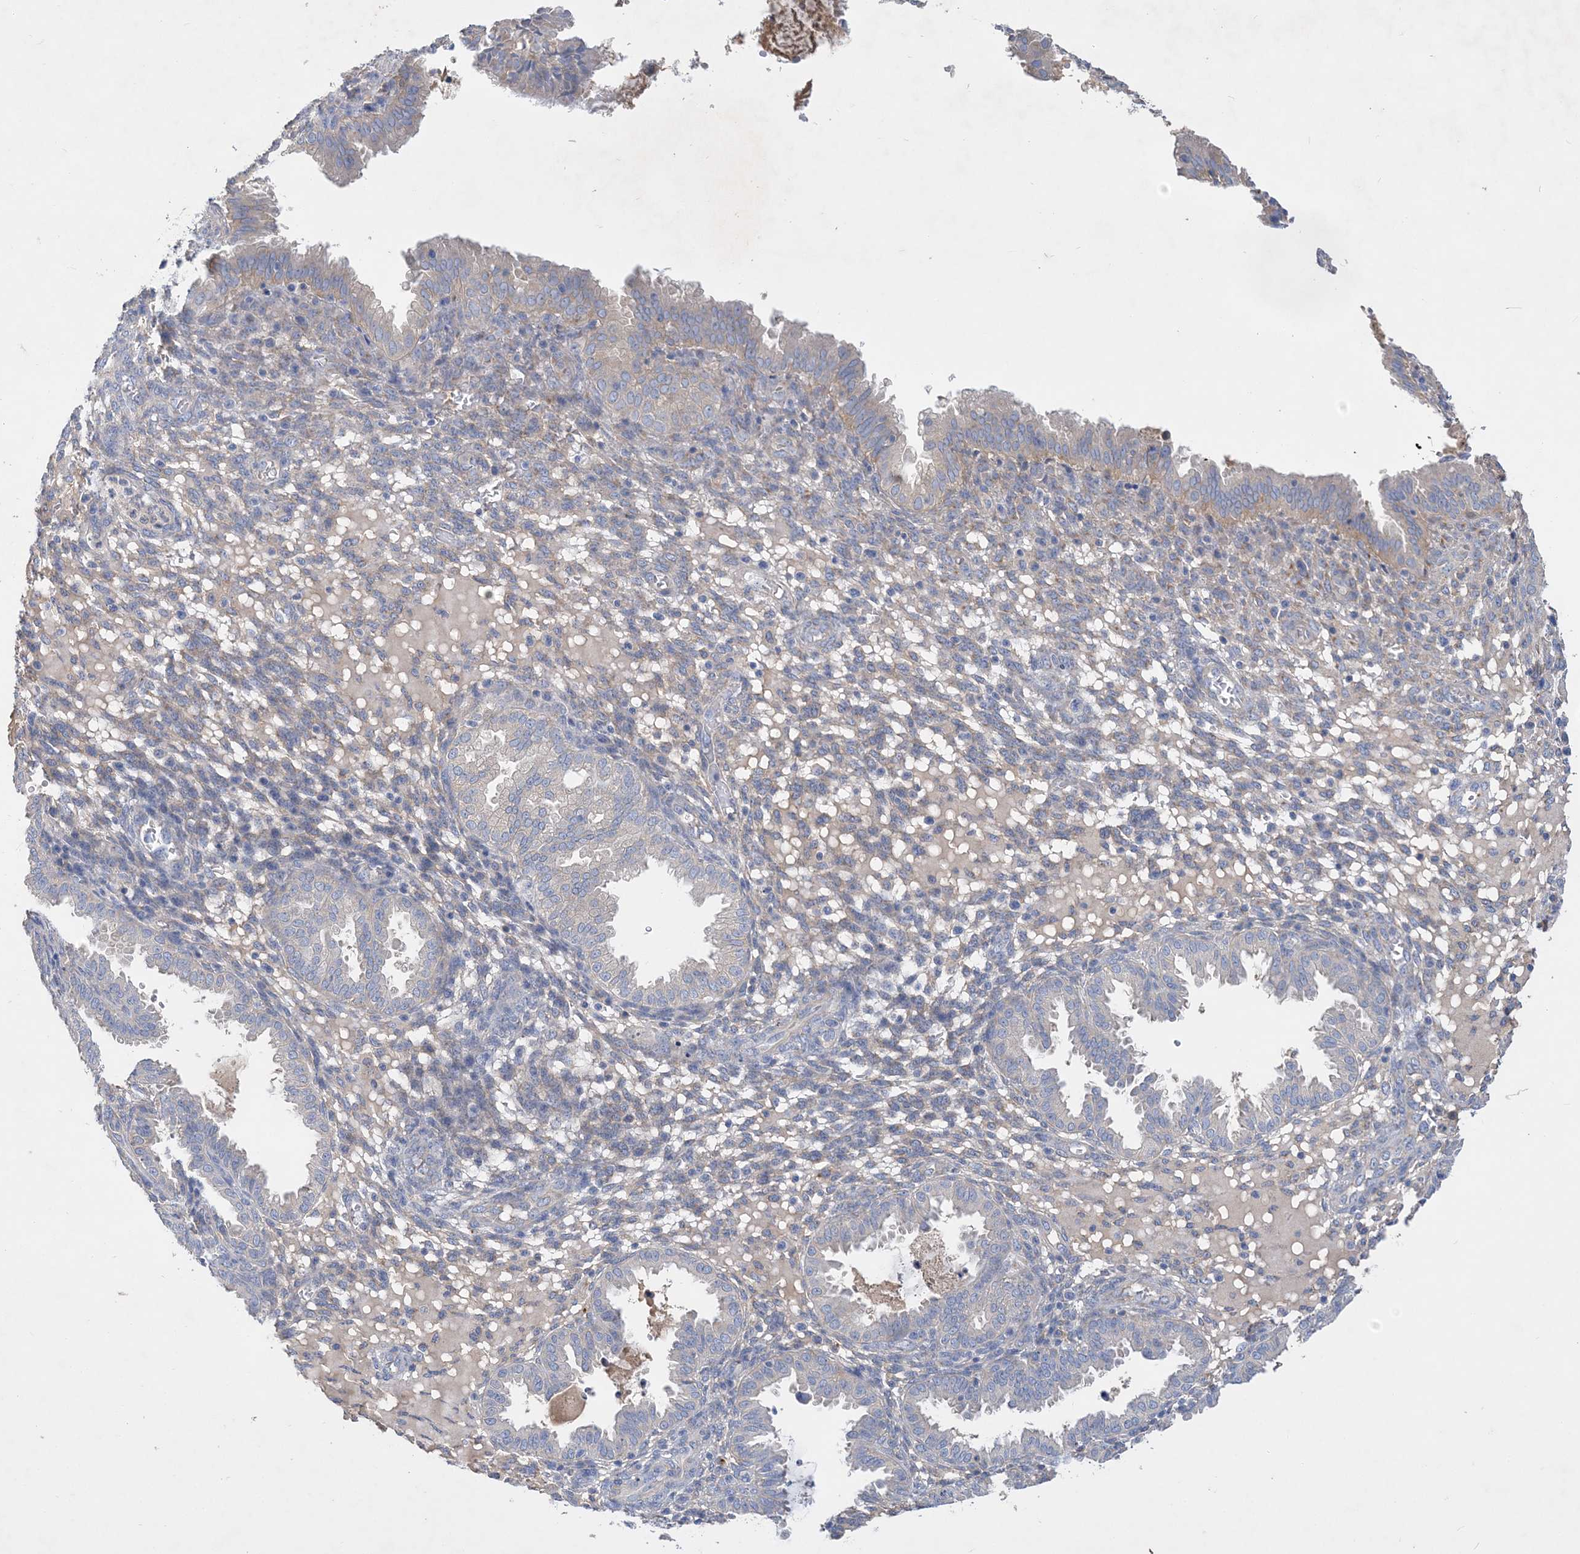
{"staining": {"intensity": "negative", "quantity": "none", "location": "none"}, "tissue": "endometrium", "cell_type": "Cells in endometrial stroma", "image_type": "normal", "snomed": [{"axis": "morphology", "description": "Normal tissue, NOS"}, {"axis": "topography", "description": "Endometrium"}], "caption": "Immunohistochemistry (IHC) image of unremarkable human endometrium stained for a protein (brown), which displays no staining in cells in endometrial stroma. Nuclei are stained in blue.", "gene": "GRINA", "patient": {"sex": "female", "age": 33}}